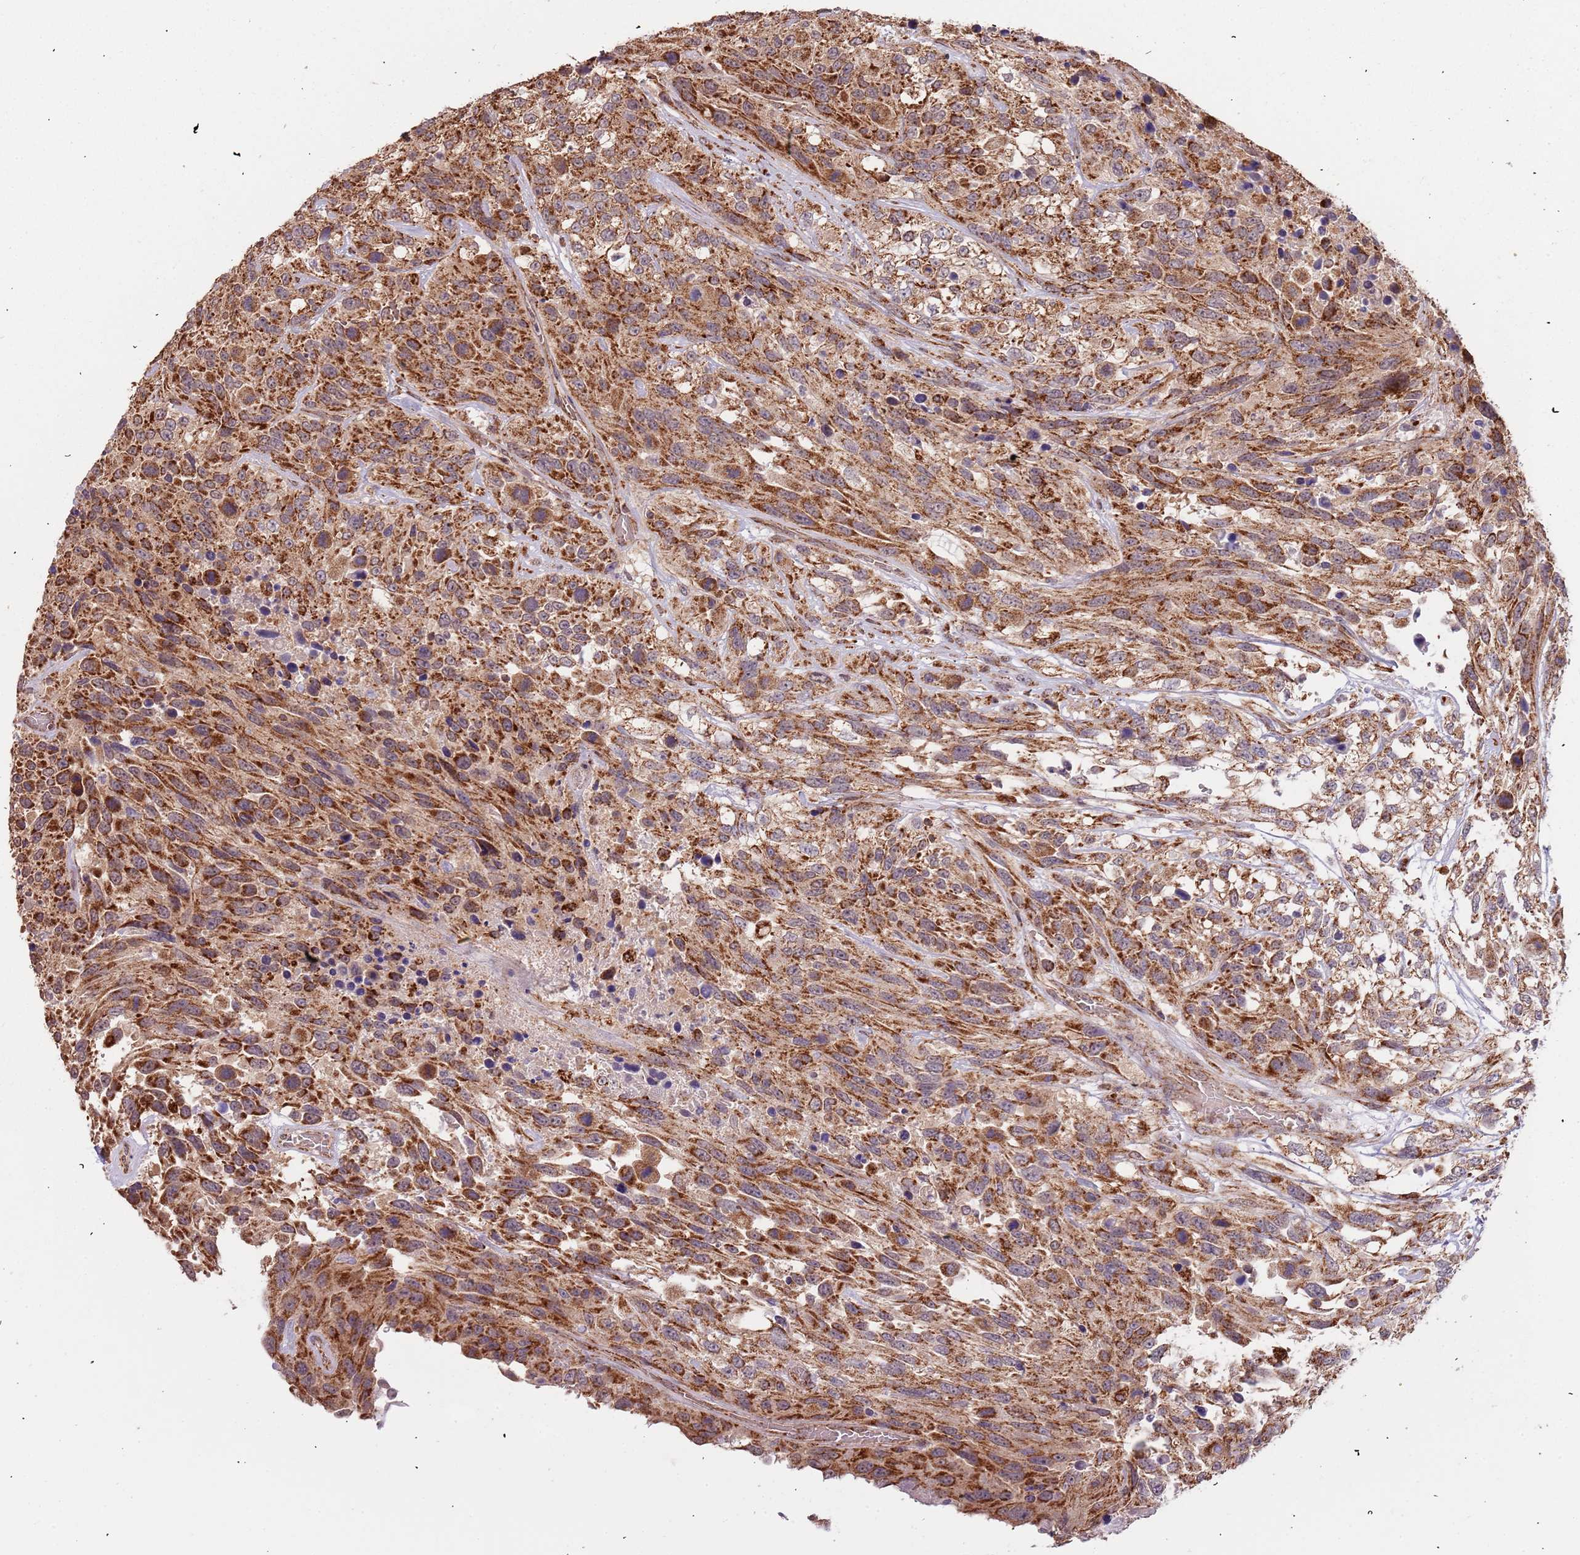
{"staining": {"intensity": "moderate", "quantity": ">75%", "location": "cytoplasmic/membranous"}, "tissue": "urothelial cancer", "cell_type": "Tumor cells", "image_type": "cancer", "snomed": [{"axis": "morphology", "description": "Urothelial carcinoma, High grade"}, {"axis": "topography", "description": "Urinary bladder"}], "caption": "Moderate cytoplasmic/membranous positivity for a protein is identified in about >75% of tumor cells of high-grade urothelial carcinoma using immunohistochemistry (IHC).", "gene": "IL17RD", "patient": {"sex": "female", "age": 70}}